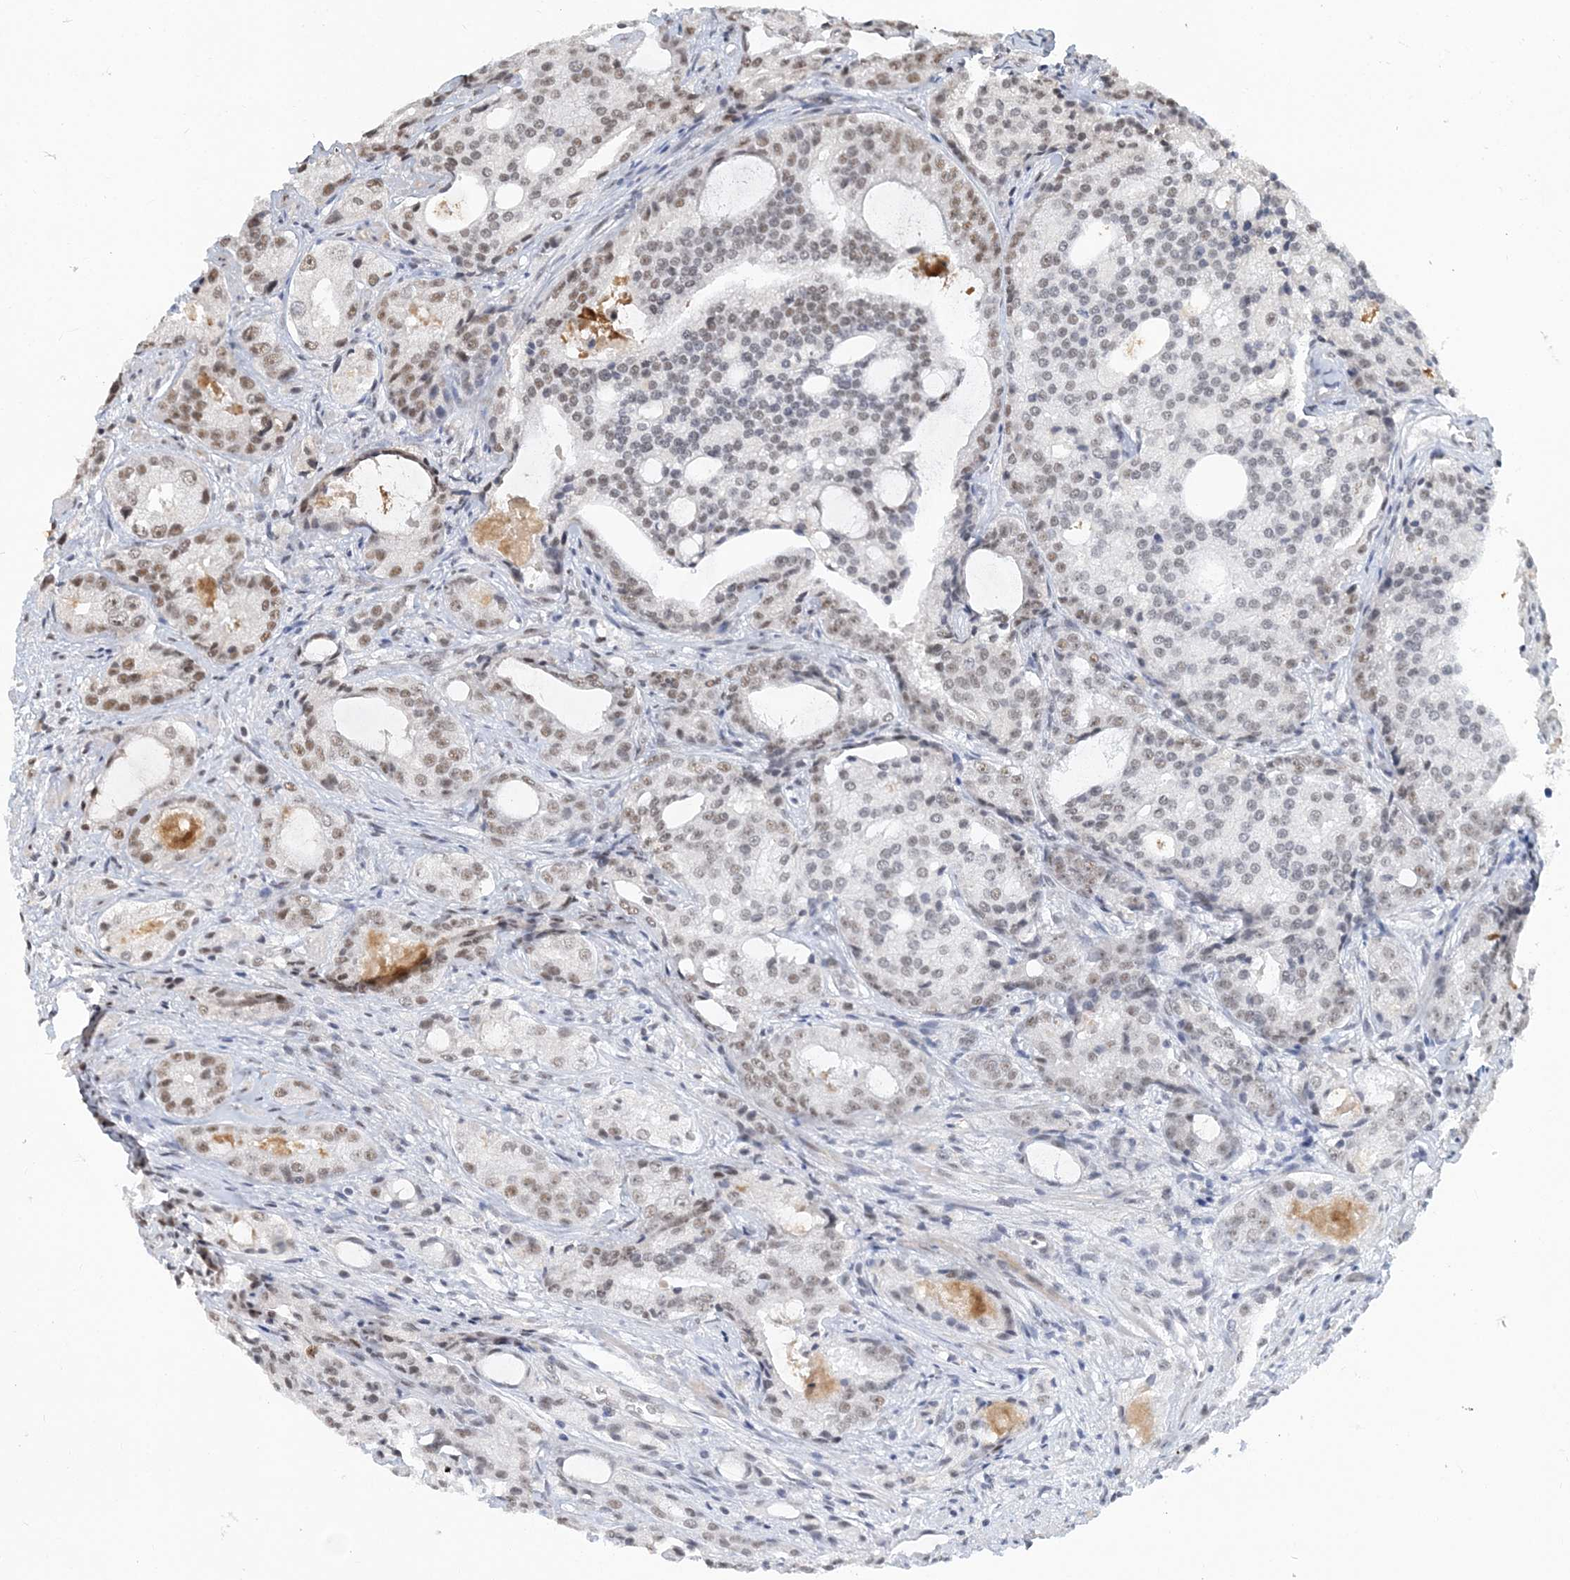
{"staining": {"intensity": "moderate", "quantity": "<25%", "location": "nuclear"}, "tissue": "prostate cancer", "cell_type": "Tumor cells", "image_type": "cancer", "snomed": [{"axis": "morphology", "description": "Adenocarcinoma, High grade"}, {"axis": "topography", "description": "Prostate"}], "caption": "Moderate nuclear expression is appreciated in about <25% of tumor cells in prostate cancer.", "gene": "PLRG1", "patient": {"sex": "male", "age": 72}}